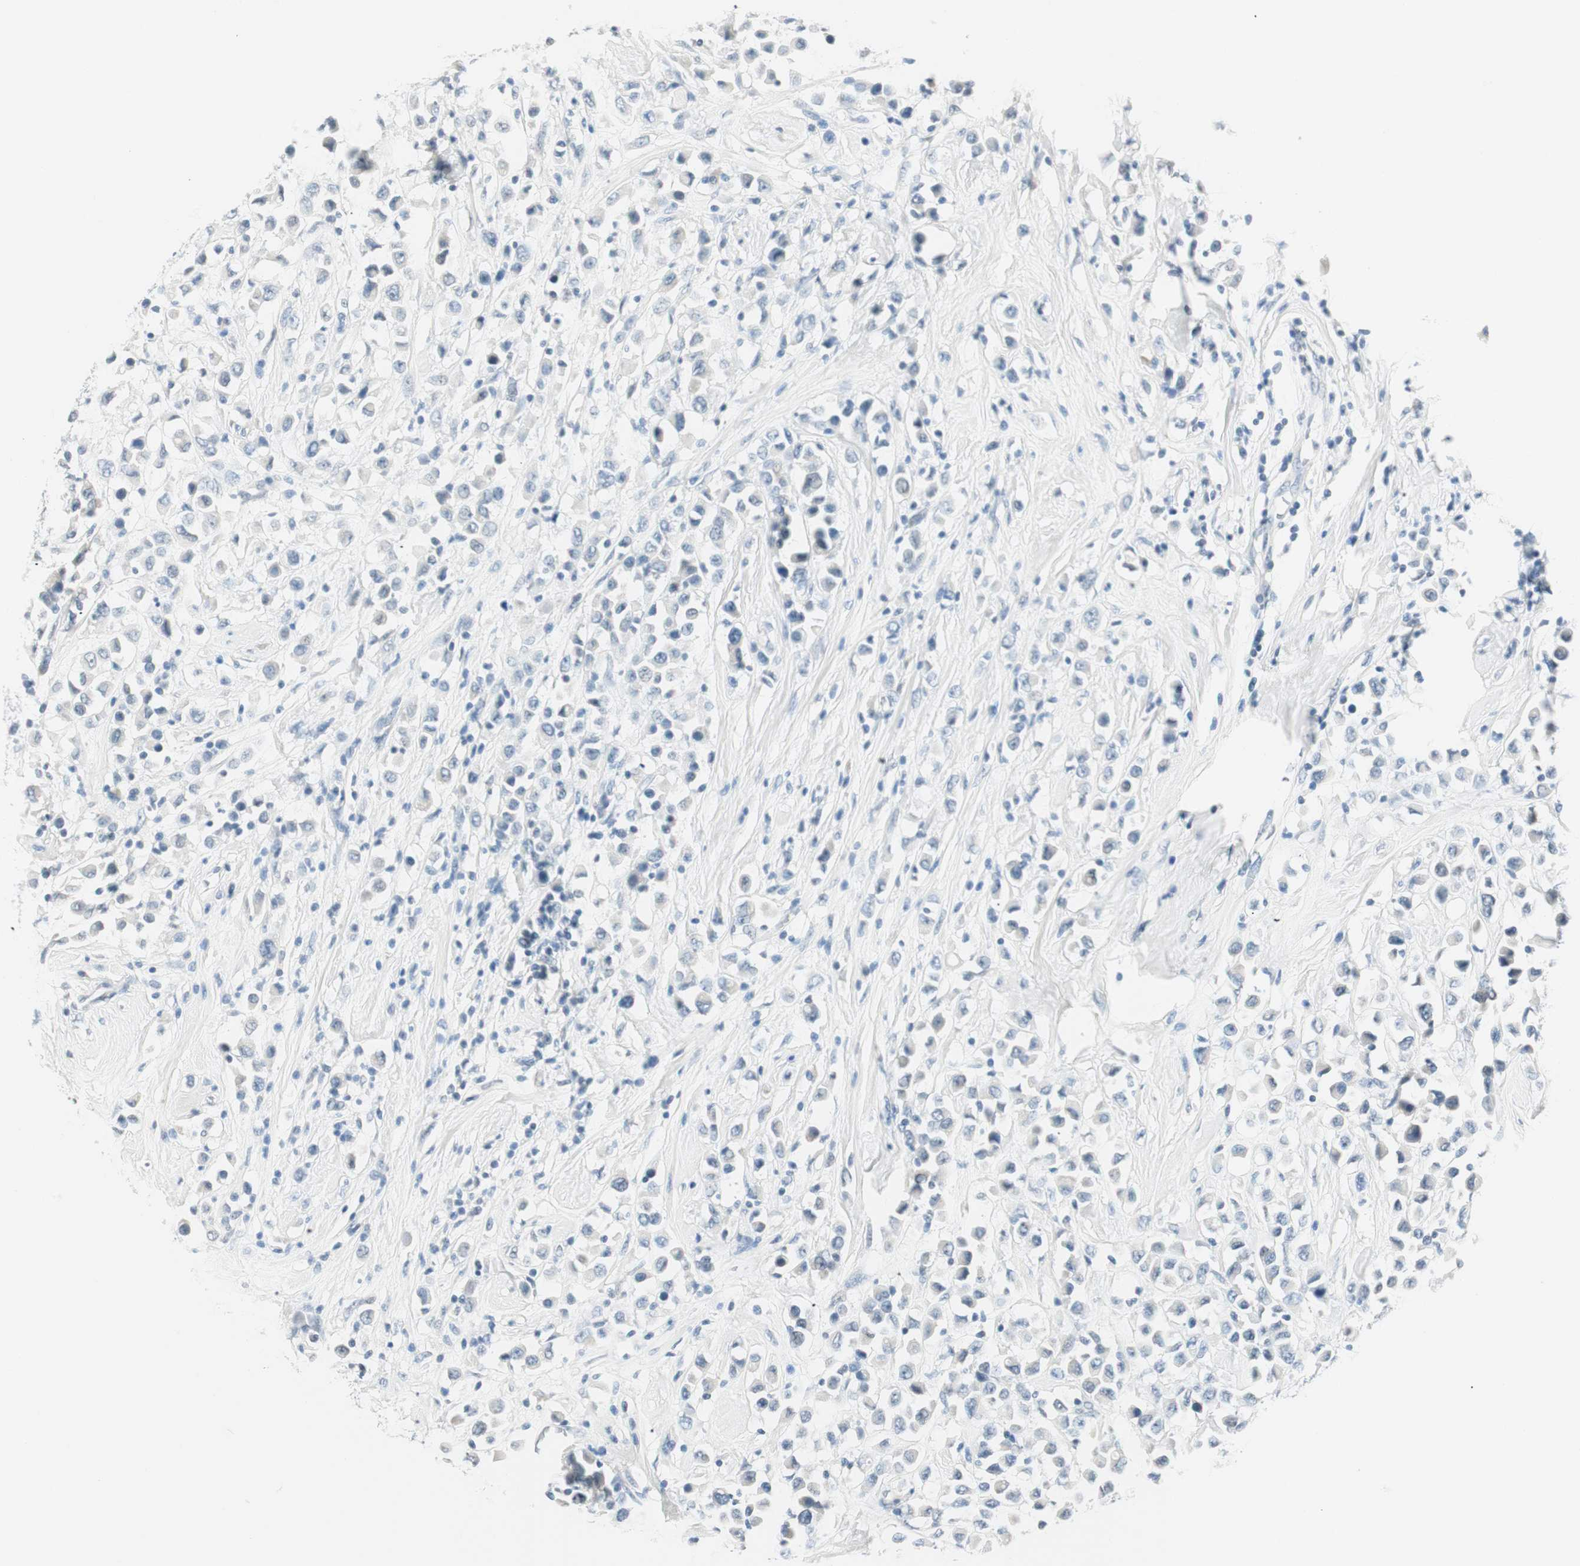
{"staining": {"intensity": "negative", "quantity": "none", "location": "none"}, "tissue": "breast cancer", "cell_type": "Tumor cells", "image_type": "cancer", "snomed": [{"axis": "morphology", "description": "Duct carcinoma"}, {"axis": "topography", "description": "Breast"}], "caption": "Immunohistochemical staining of human breast cancer (intraductal carcinoma) exhibits no significant expression in tumor cells.", "gene": "HOXB13", "patient": {"sex": "female", "age": 61}}